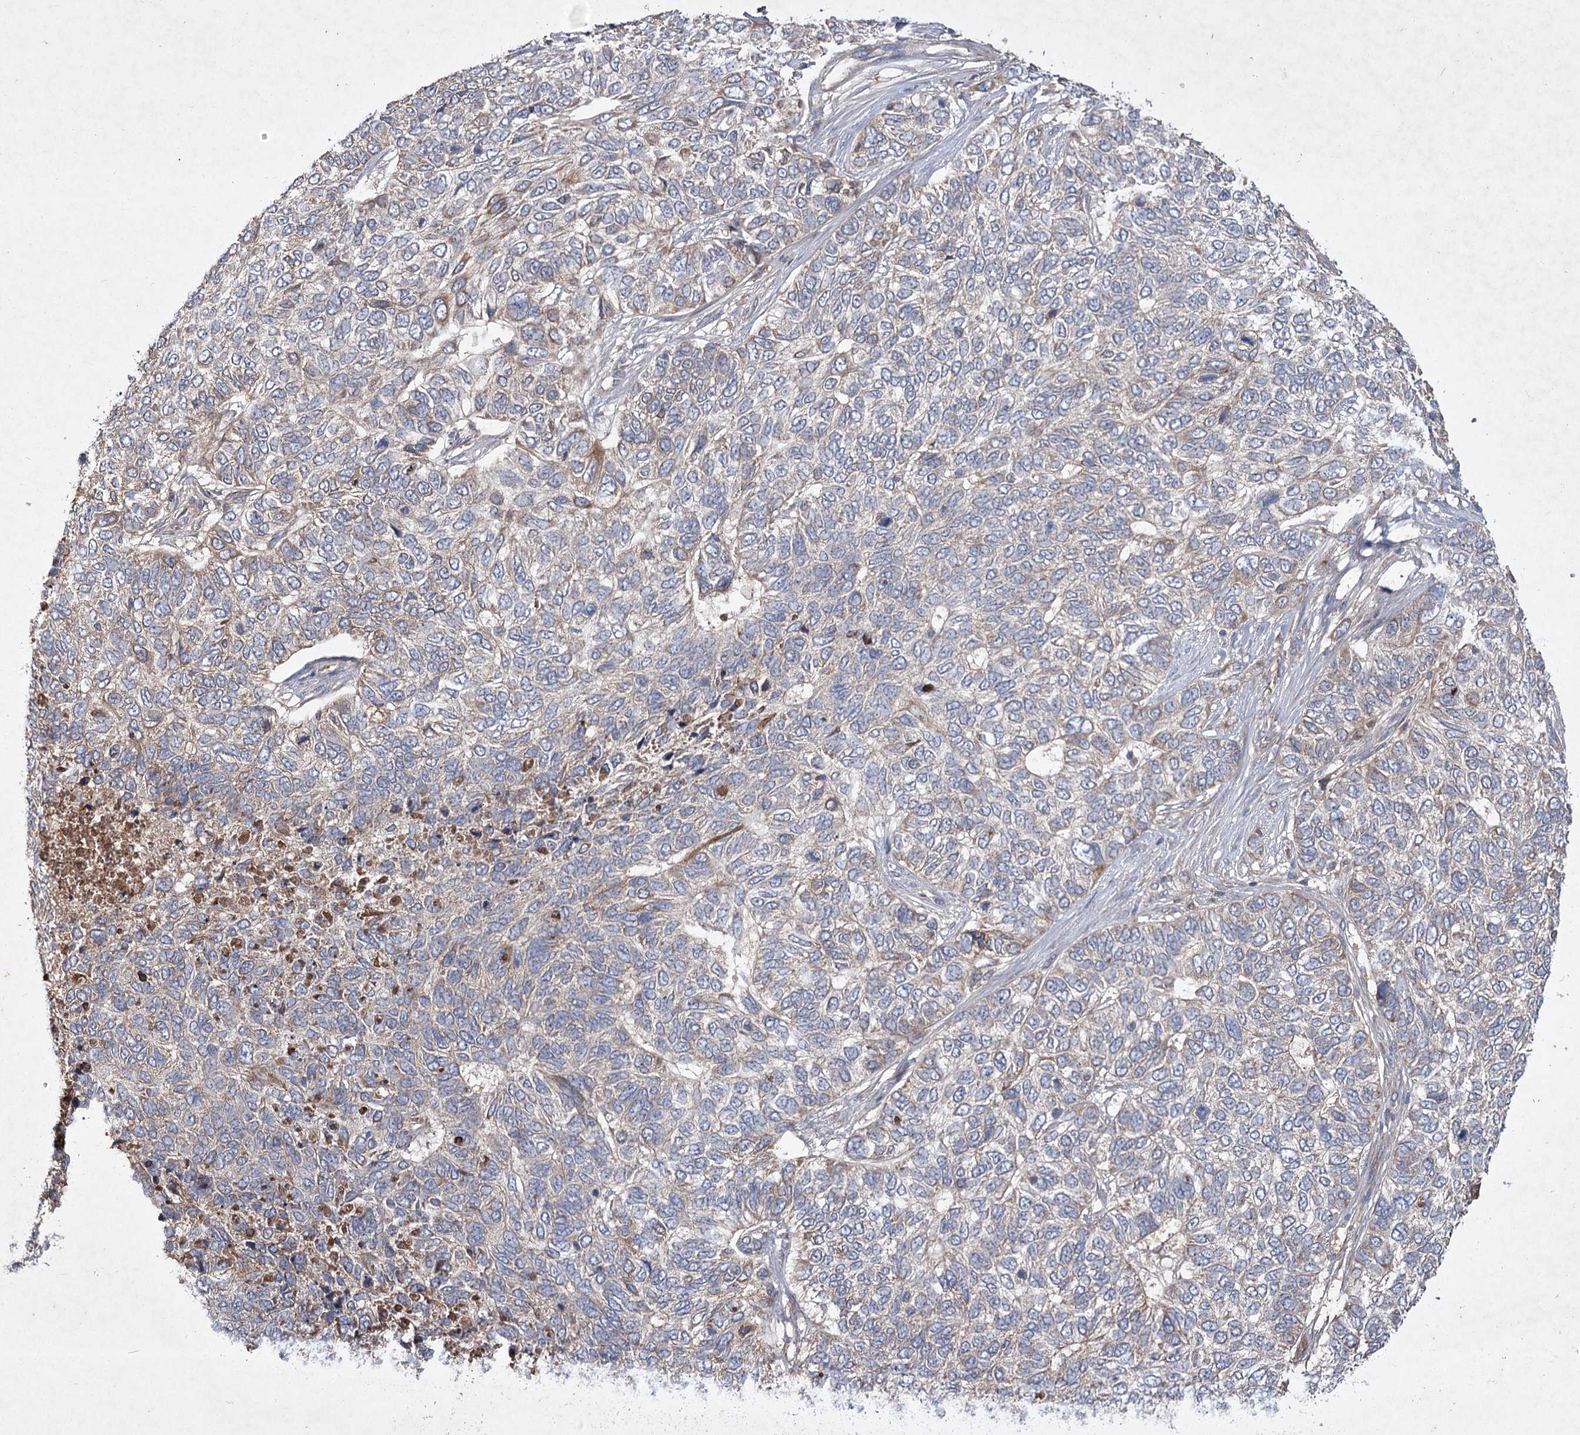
{"staining": {"intensity": "weak", "quantity": "<25%", "location": "cytoplasmic/membranous"}, "tissue": "skin cancer", "cell_type": "Tumor cells", "image_type": "cancer", "snomed": [{"axis": "morphology", "description": "Basal cell carcinoma"}, {"axis": "topography", "description": "Skin"}], "caption": "IHC micrograph of skin cancer (basal cell carcinoma) stained for a protein (brown), which displays no expression in tumor cells.", "gene": "MFN1", "patient": {"sex": "female", "age": 65}}